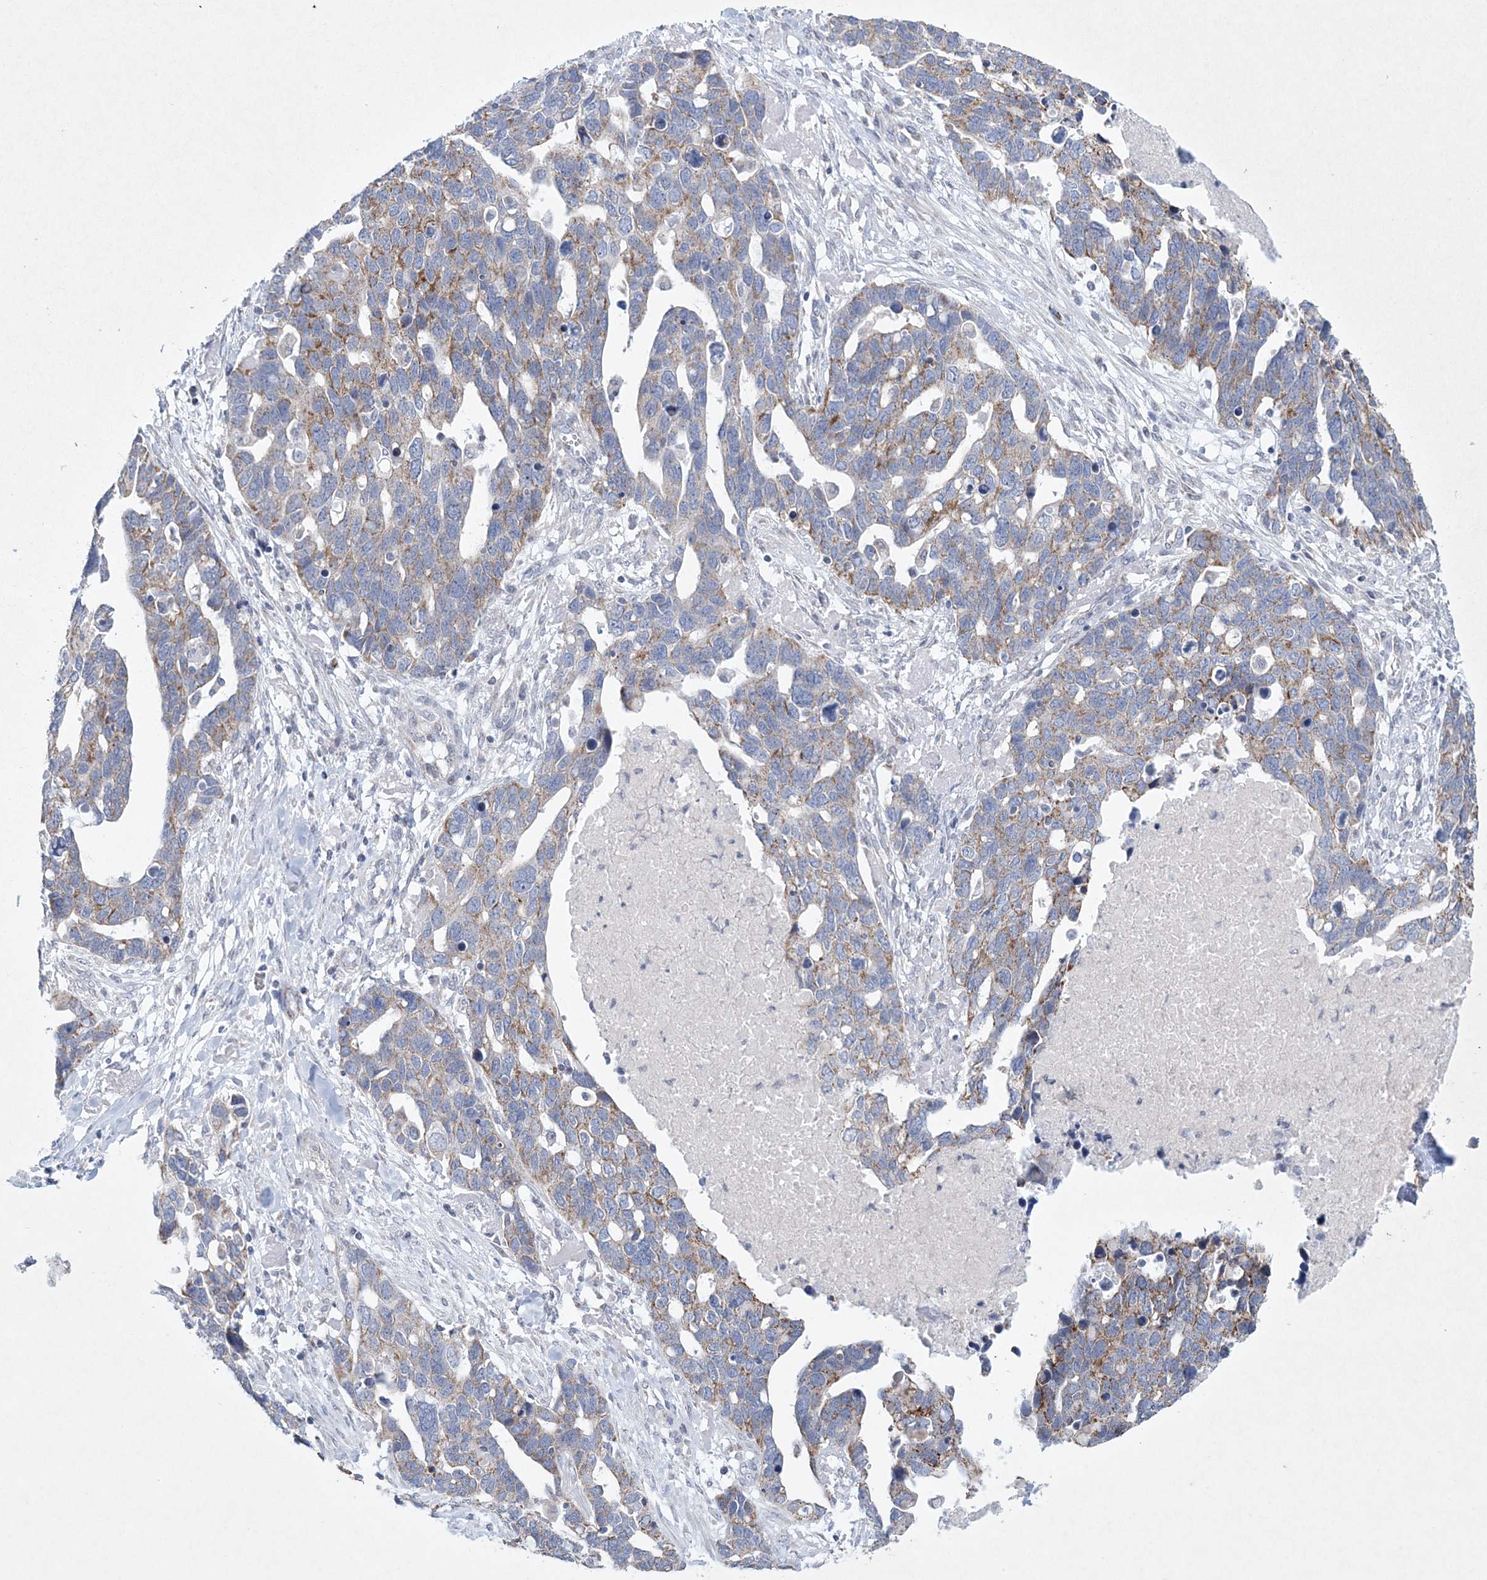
{"staining": {"intensity": "moderate", "quantity": ">75%", "location": "cytoplasmic/membranous"}, "tissue": "ovarian cancer", "cell_type": "Tumor cells", "image_type": "cancer", "snomed": [{"axis": "morphology", "description": "Cystadenocarcinoma, serous, NOS"}, {"axis": "topography", "description": "Ovary"}], "caption": "Moderate cytoplasmic/membranous positivity for a protein is present in about >75% of tumor cells of ovarian serous cystadenocarcinoma using immunohistochemistry (IHC).", "gene": "CES4A", "patient": {"sex": "female", "age": 54}}